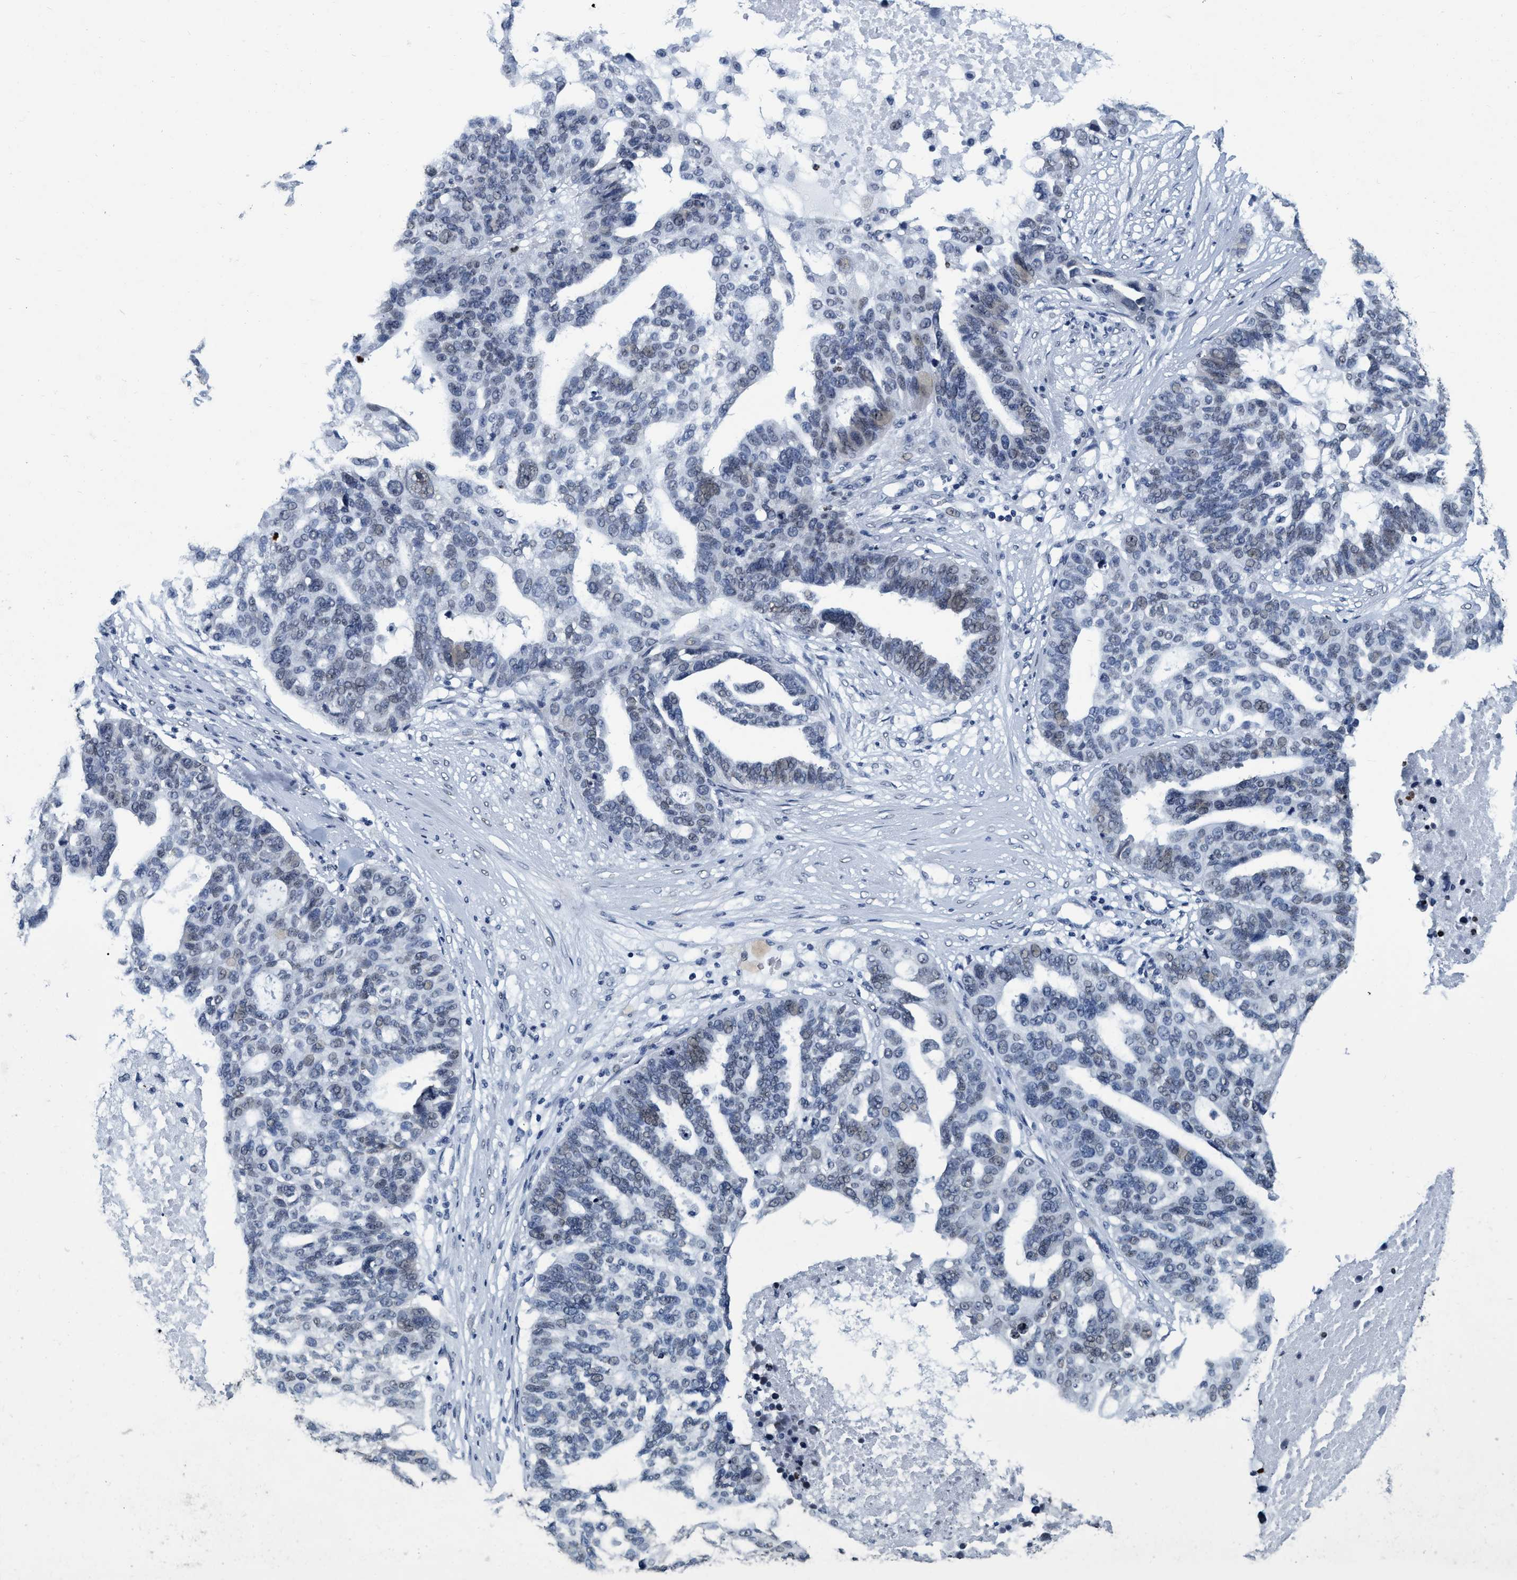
{"staining": {"intensity": "weak", "quantity": "<25%", "location": "nuclear"}, "tissue": "ovarian cancer", "cell_type": "Tumor cells", "image_type": "cancer", "snomed": [{"axis": "morphology", "description": "Cystadenocarcinoma, serous, NOS"}, {"axis": "topography", "description": "Ovary"}], "caption": "This is an immunohistochemistry image of ovarian cancer (serous cystadenocarcinoma). There is no staining in tumor cells.", "gene": "CCNE2", "patient": {"sex": "female", "age": 59}}